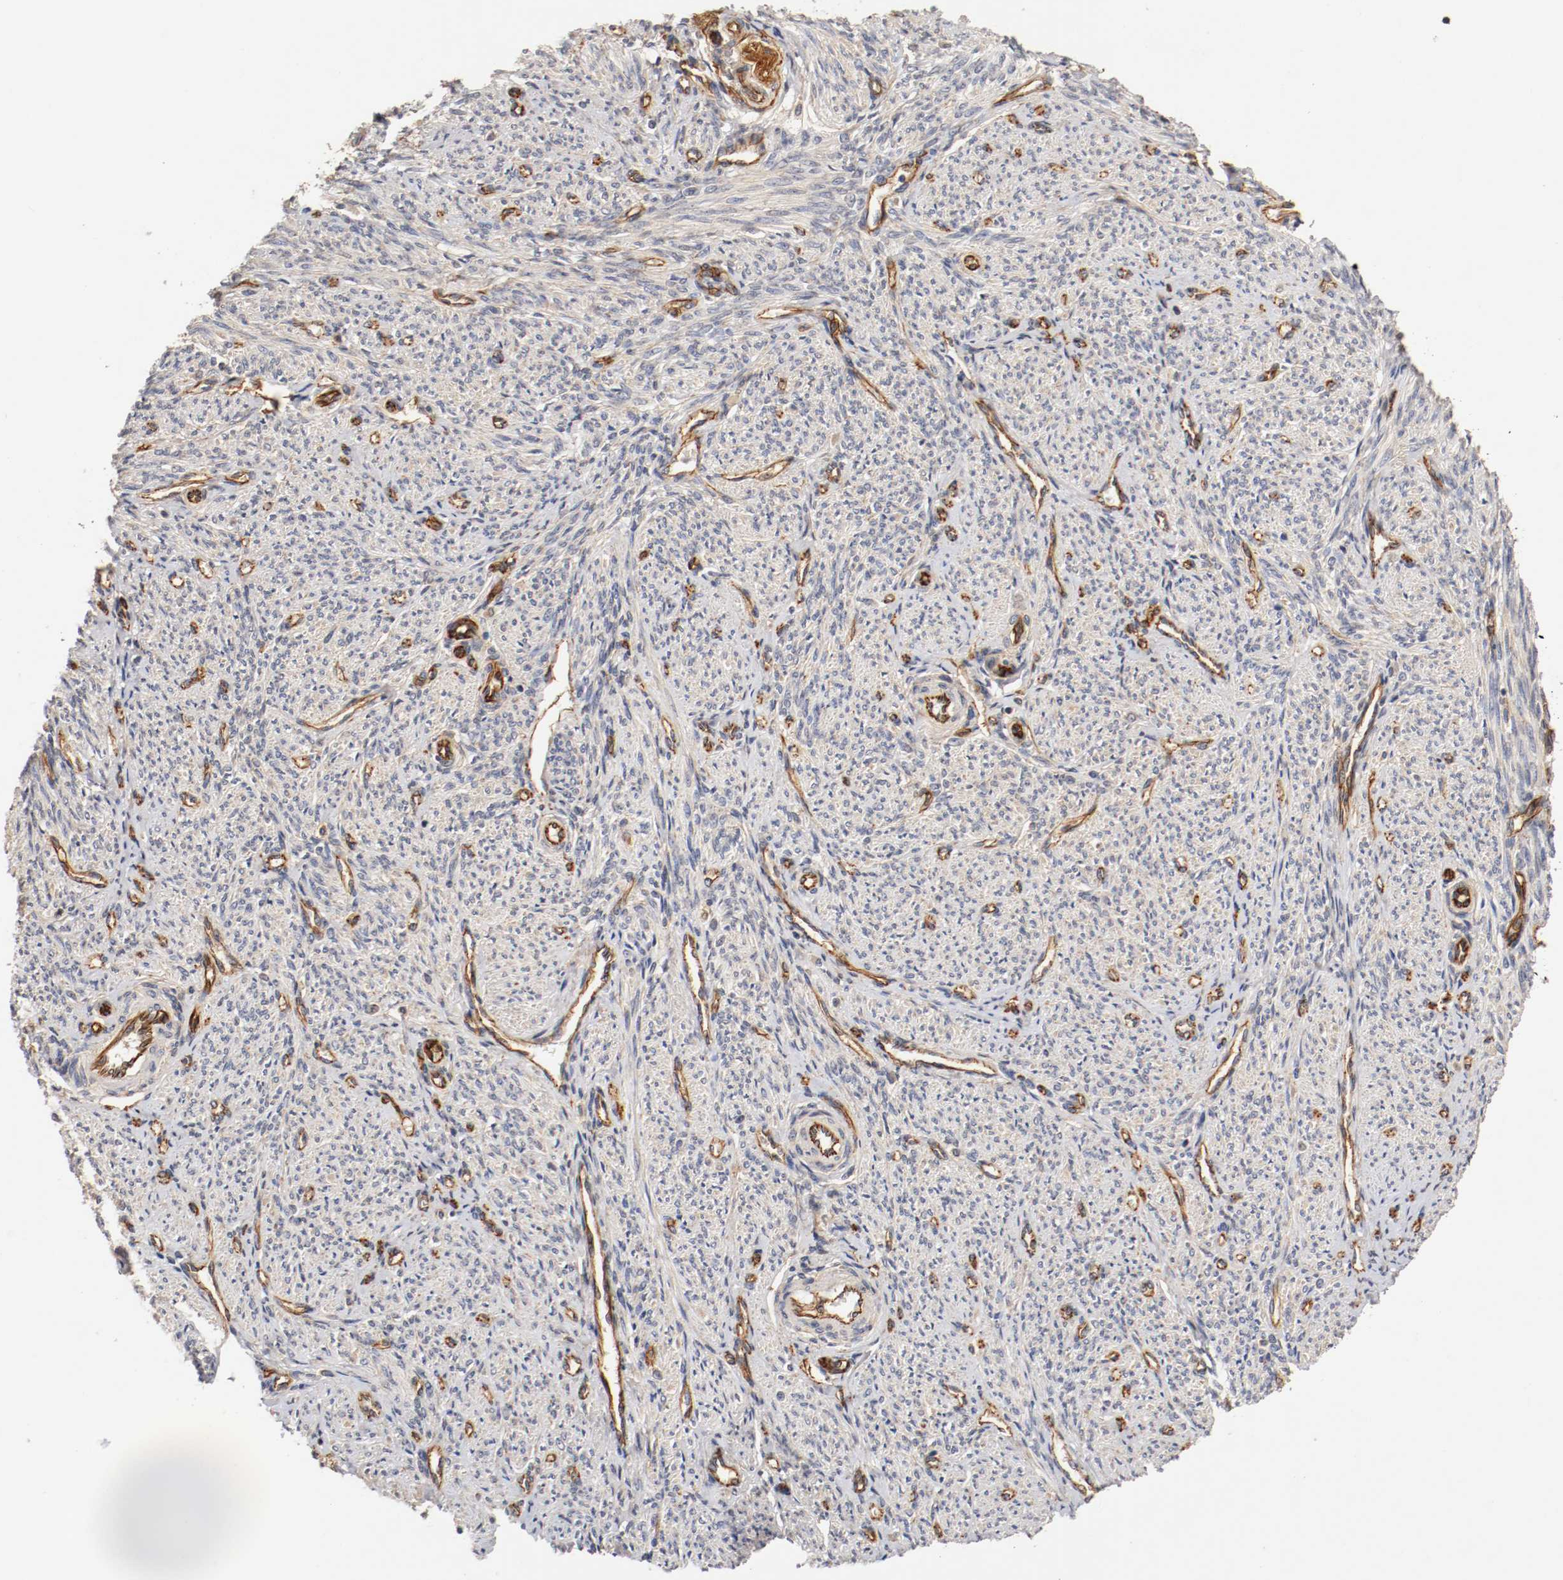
{"staining": {"intensity": "weak", "quantity": ">75%", "location": "cytoplasmic/membranous"}, "tissue": "smooth muscle", "cell_type": "Smooth muscle cells", "image_type": "normal", "snomed": [{"axis": "morphology", "description": "Normal tissue, NOS"}, {"axis": "topography", "description": "Smooth muscle"}], "caption": "IHC micrograph of normal smooth muscle: human smooth muscle stained using immunohistochemistry (IHC) shows low levels of weak protein expression localized specifically in the cytoplasmic/membranous of smooth muscle cells, appearing as a cytoplasmic/membranous brown color.", "gene": "TYK2", "patient": {"sex": "female", "age": 65}}